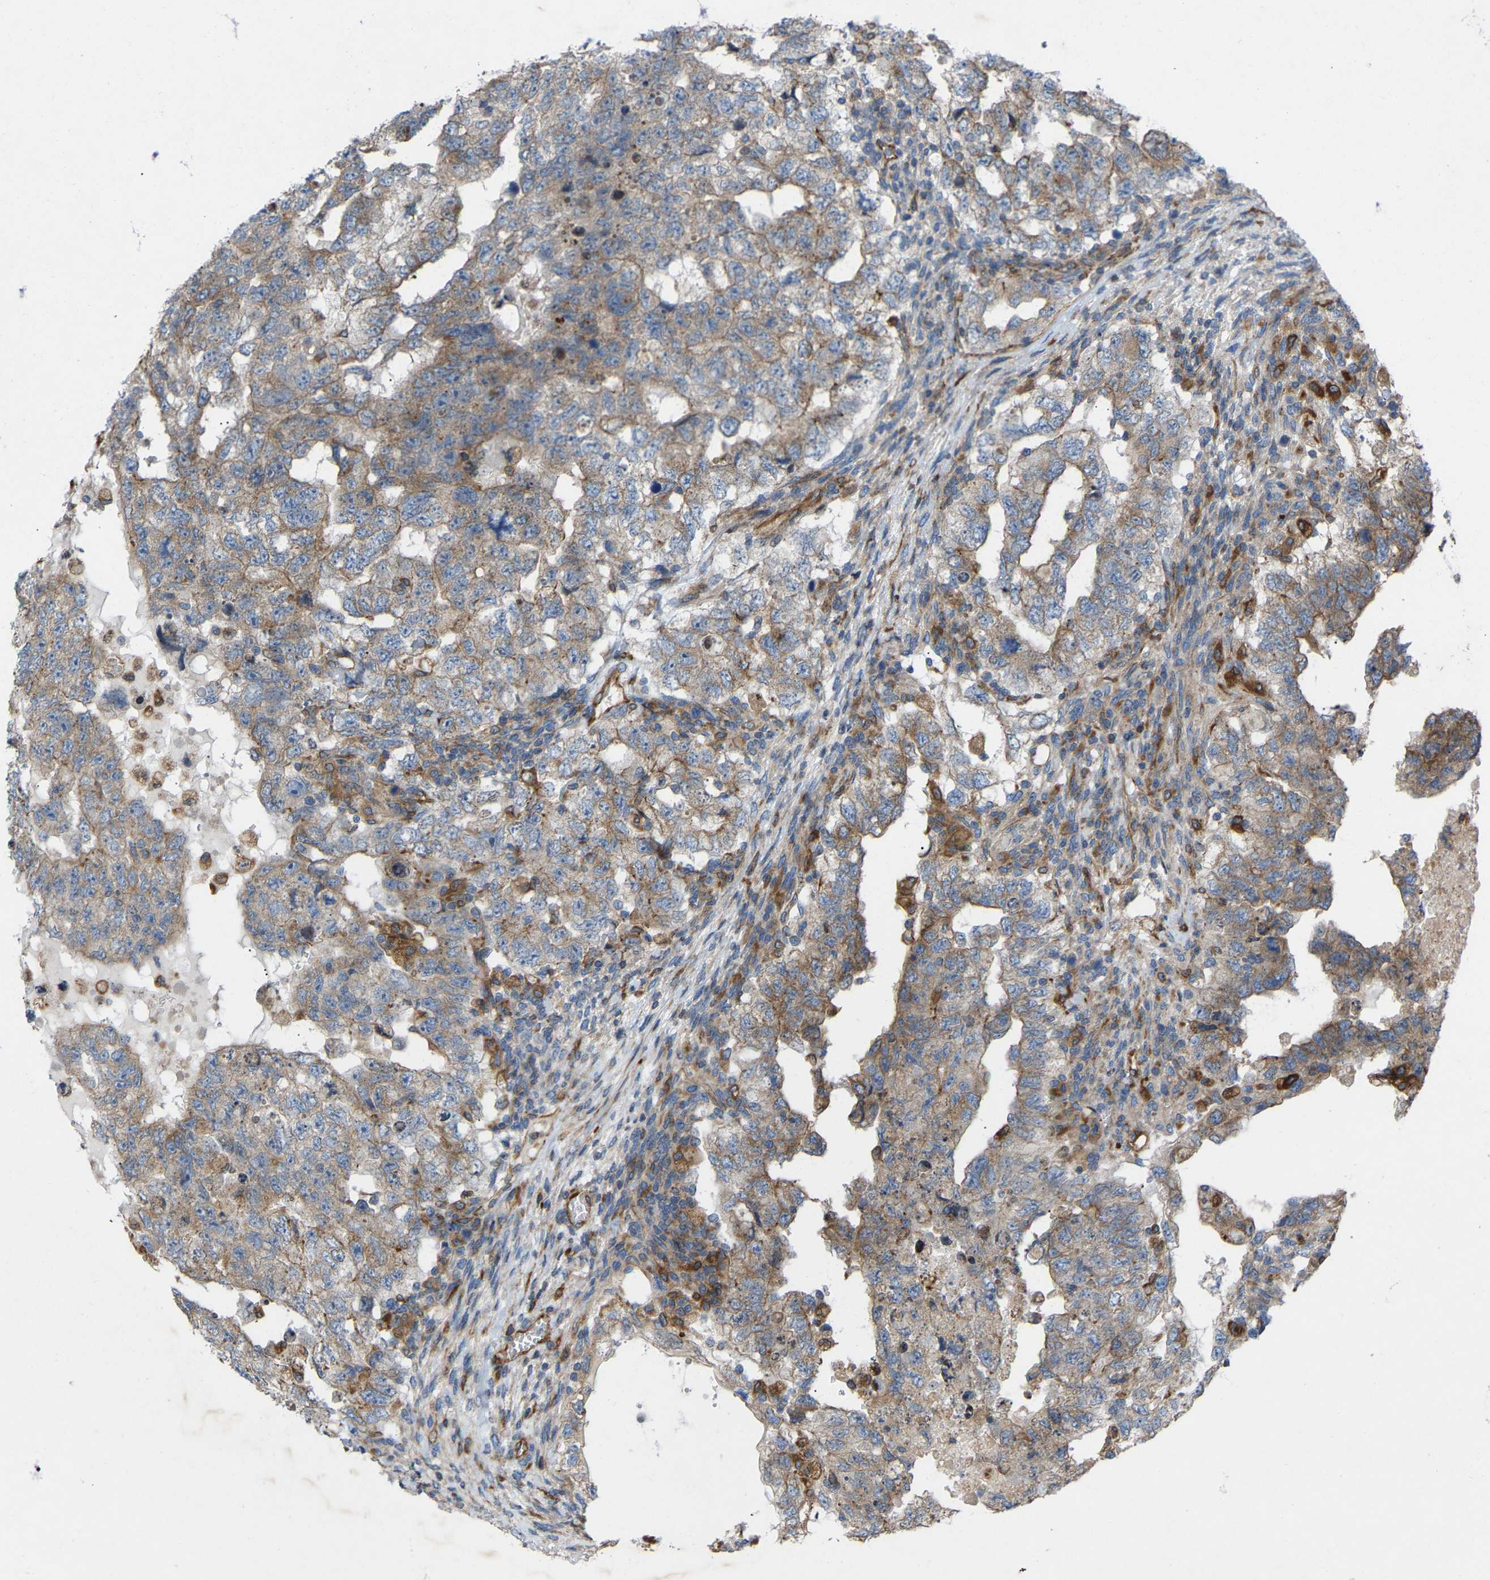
{"staining": {"intensity": "moderate", "quantity": "25%-75%", "location": "cytoplasmic/membranous"}, "tissue": "testis cancer", "cell_type": "Tumor cells", "image_type": "cancer", "snomed": [{"axis": "morphology", "description": "Carcinoma, Embryonal, NOS"}, {"axis": "topography", "description": "Testis"}], "caption": "This is an image of immunohistochemistry staining of testis embryonal carcinoma, which shows moderate positivity in the cytoplasmic/membranous of tumor cells.", "gene": "TOR1B", "patient": {"sex": "male", "age": 36}}